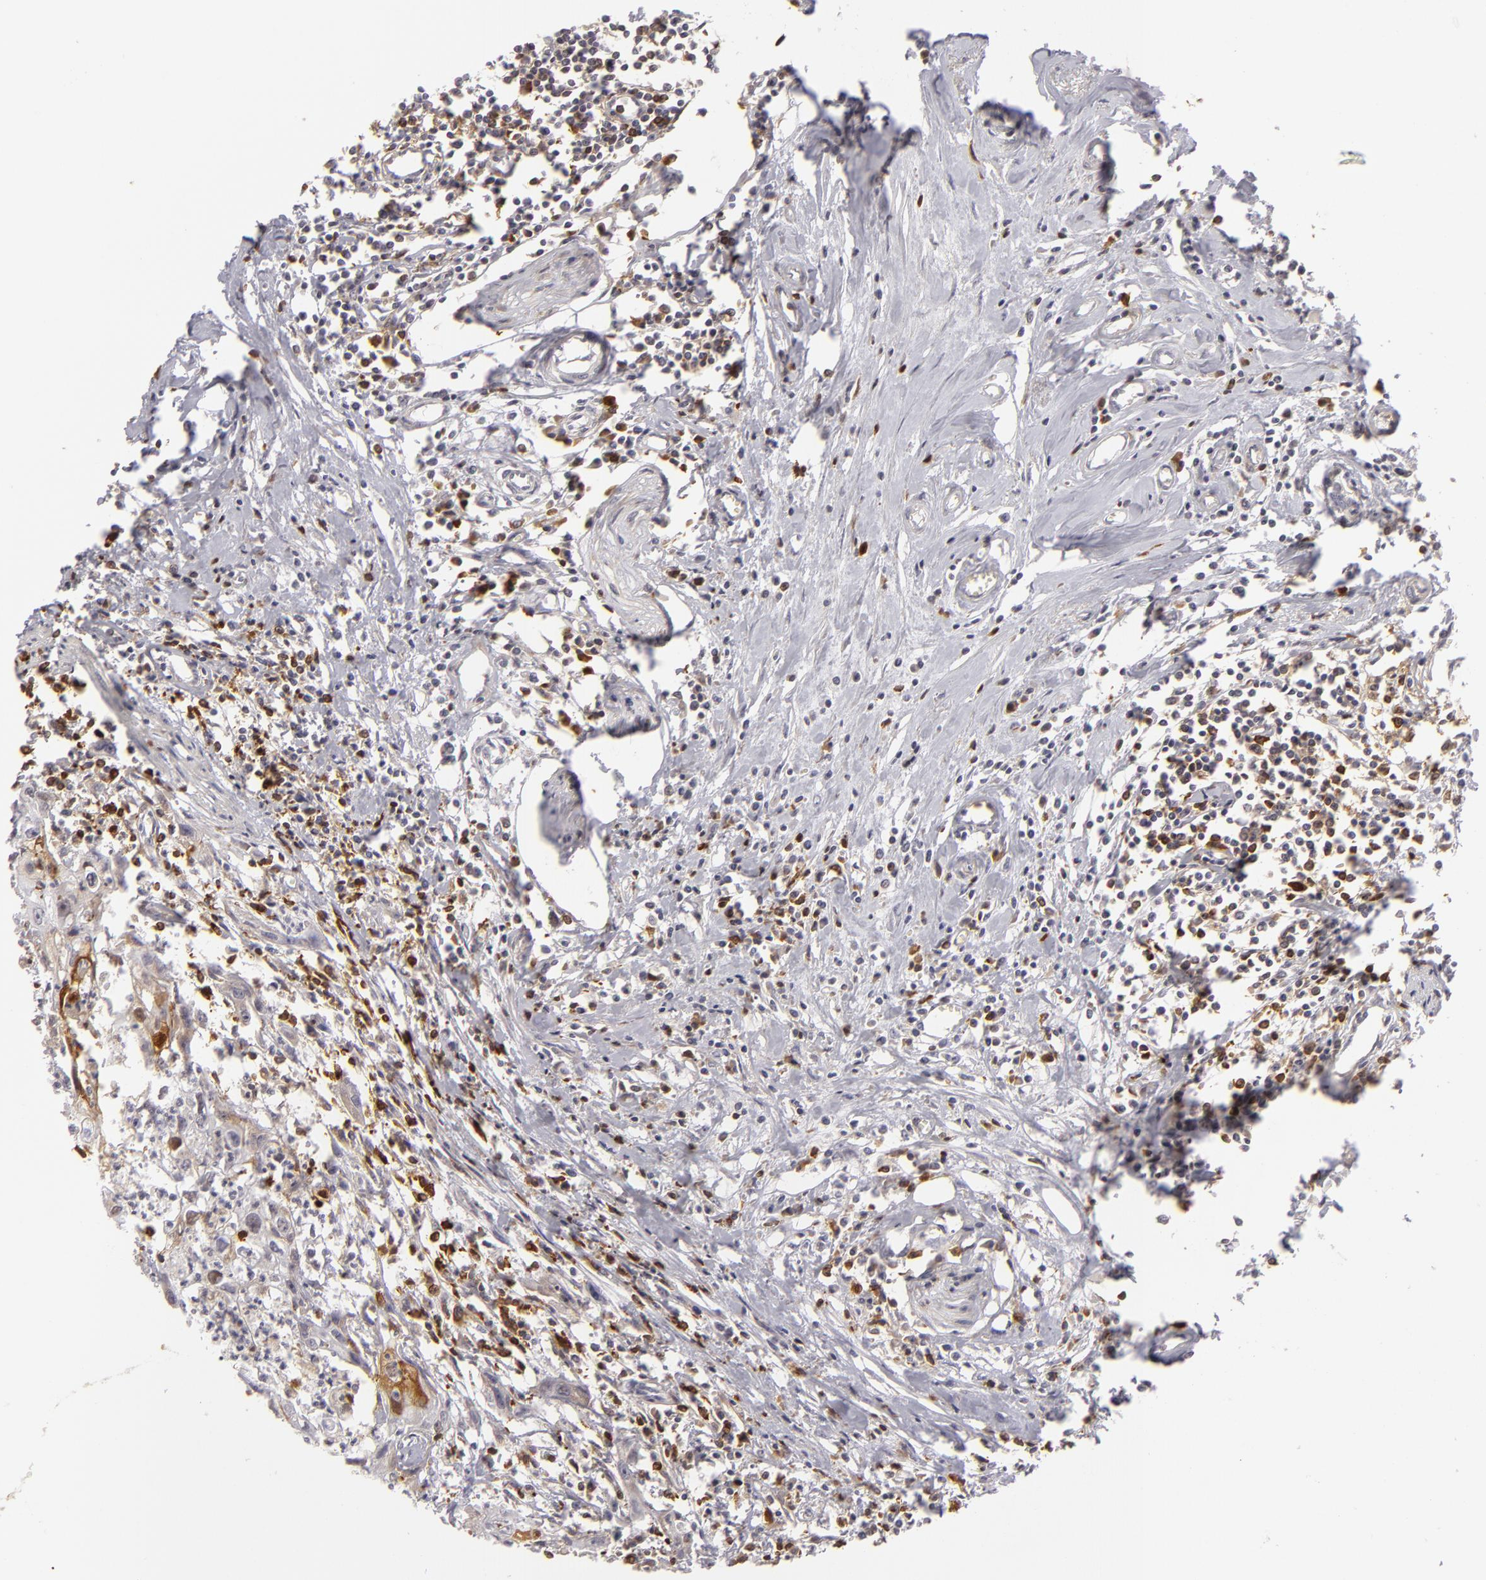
{"staining": {"intensity": "moderate", "quantity": "25%-75%", "location": "cytoplasmic/membranous,nuclear"}, "tissue": "urothelial cancer", "cell_type": "Tumor cells", "image_type": "cancer", "snomed": [{"axis": "morphology", "description": "Urothelial carcinoma, High grade"}, {"axis": "topography", "description": "Urinary bladder"}], "caption": "High-grade urothelial carcinoma stained for a protein shows moderate cytoplasmic/membranous and nuclear positivity in tumor cells.", "gene": "APOBEC3G", "patient": {"sex": "male", "age": 54}}